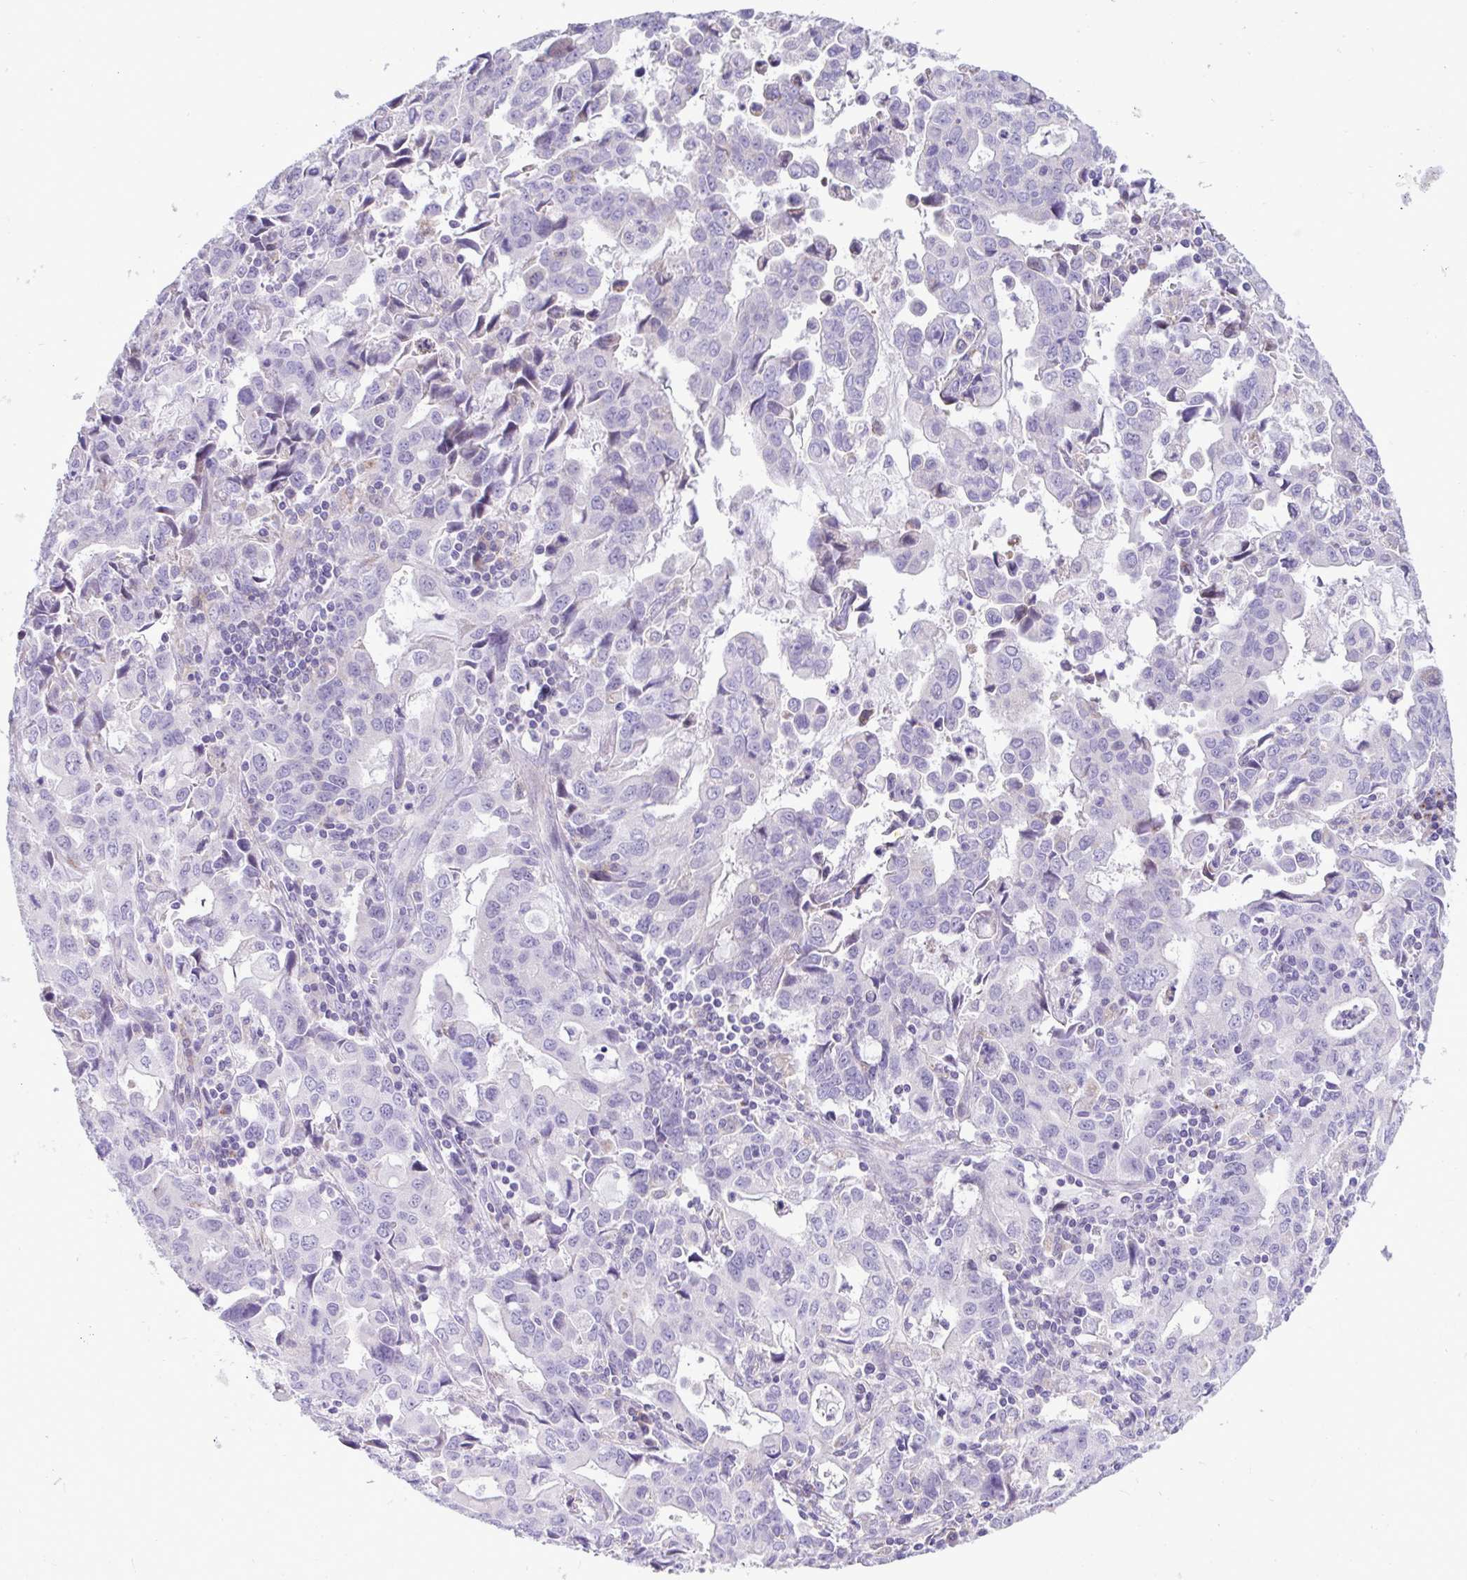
{"staining": {"intensity": "negative", "quantity": "none", "location": "none"}, "tissue": "stomach cancer", "cell_type": "Tumor cells", "image_type": "cancer", "snomed": [{"axis": "morphology", "description": "Adenocarcinoma, NOS"}, {"axis": "topography", "description": "Stomach, upper"}], "caption": "Protein analysis of stomach cancer displays no significant positivity in tumor cells.", "gene": "DTX3", "patient": {"sex": "male", "age": 85}}